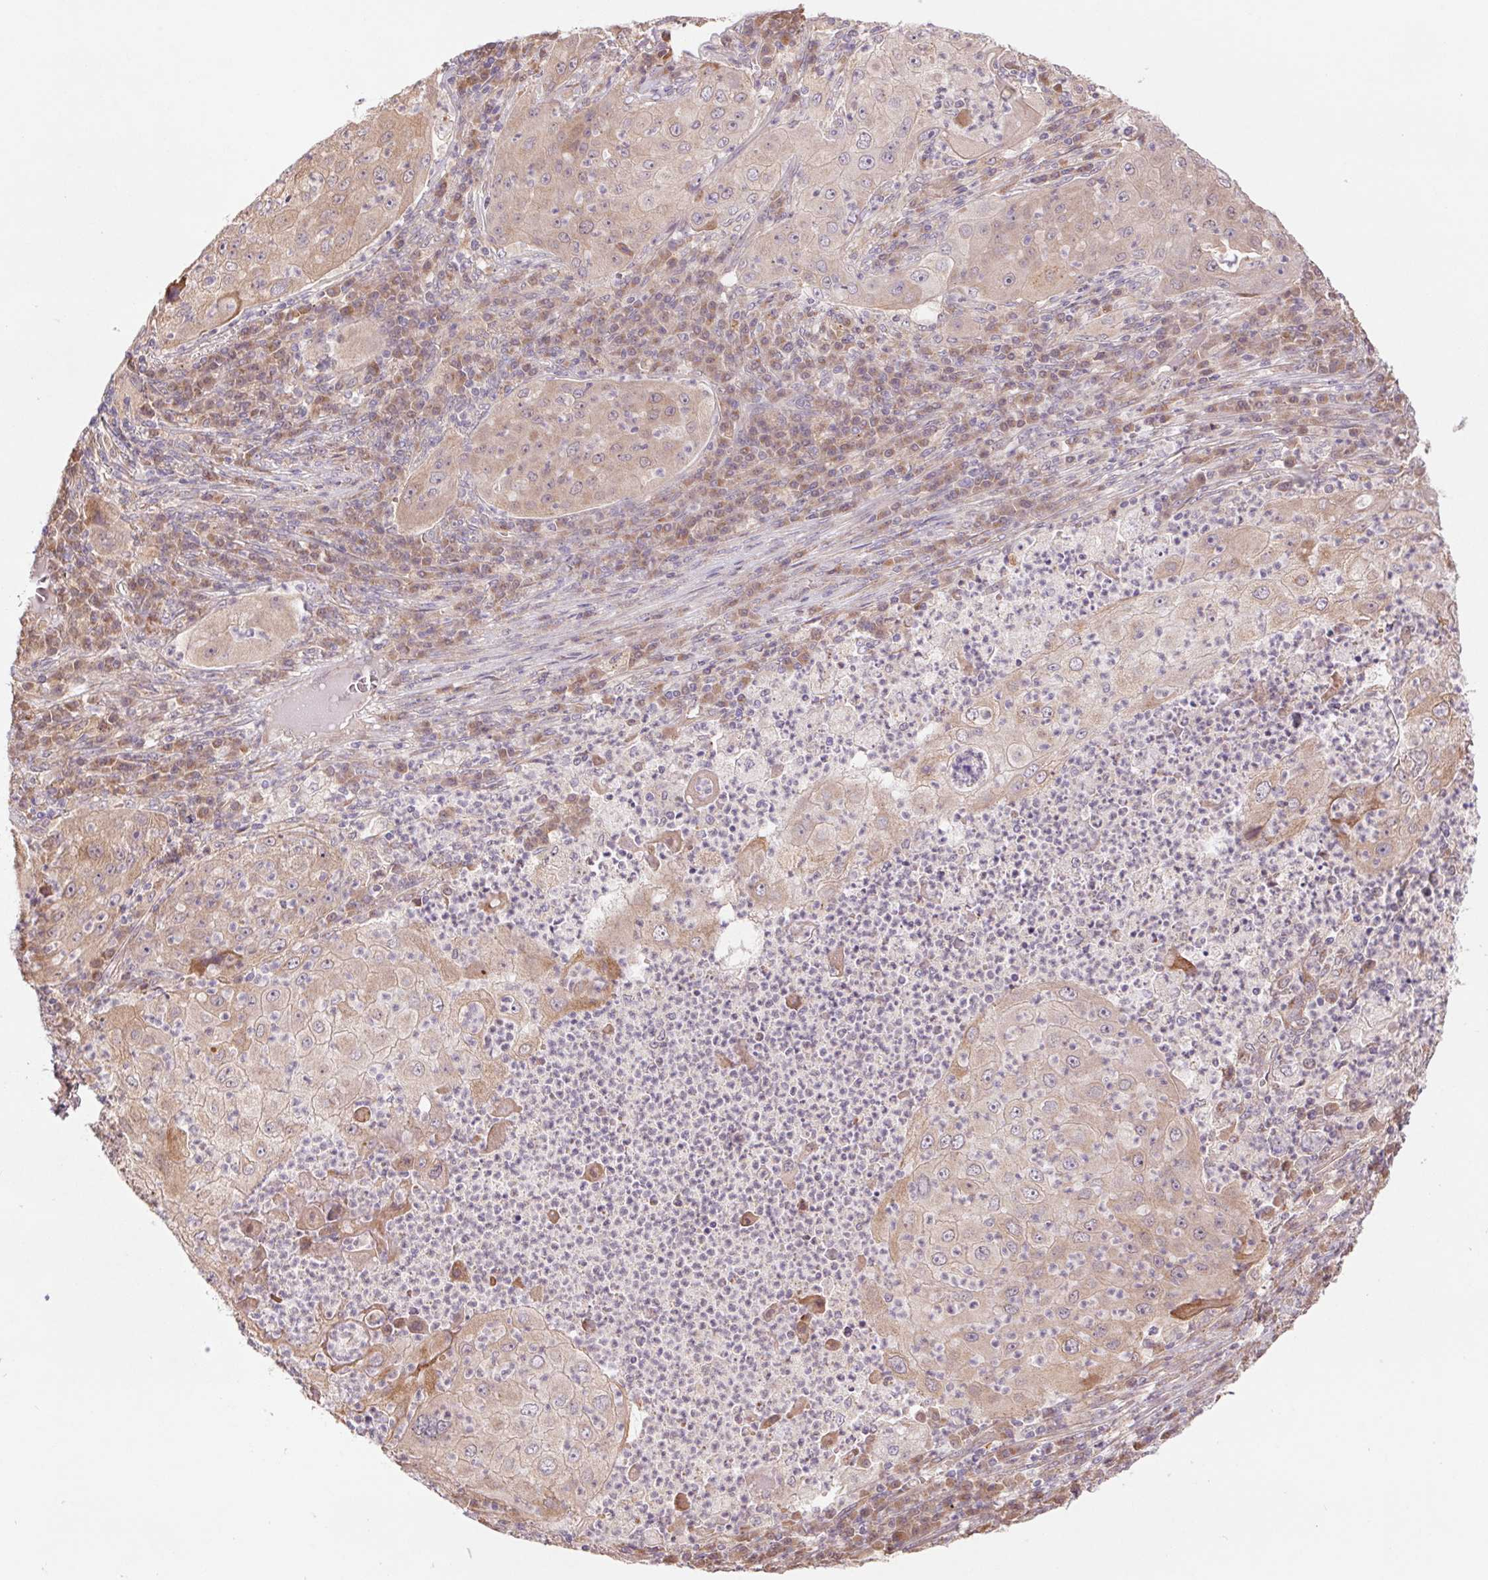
{"staining": {"intensity": "weak", "quantity": "<25%", "location": "cytoplasmic/membranous"}, "tissue": "lung cancer", "cell_type": "Tumor cells", "image_type": "cancer", "snomed": [{"axis": "morphology", "description": "Squamous cell carcinoma, NOS"}, {"axis": "topography", "description": "Lung"}], "caption": "Immunohistochemical staining of lung cancer (squamous cell carcinoma) demonstrates no significant positivity in tumor cells.", "gene": "RRM1", "patient": {"sex": "female", "age": 59}}